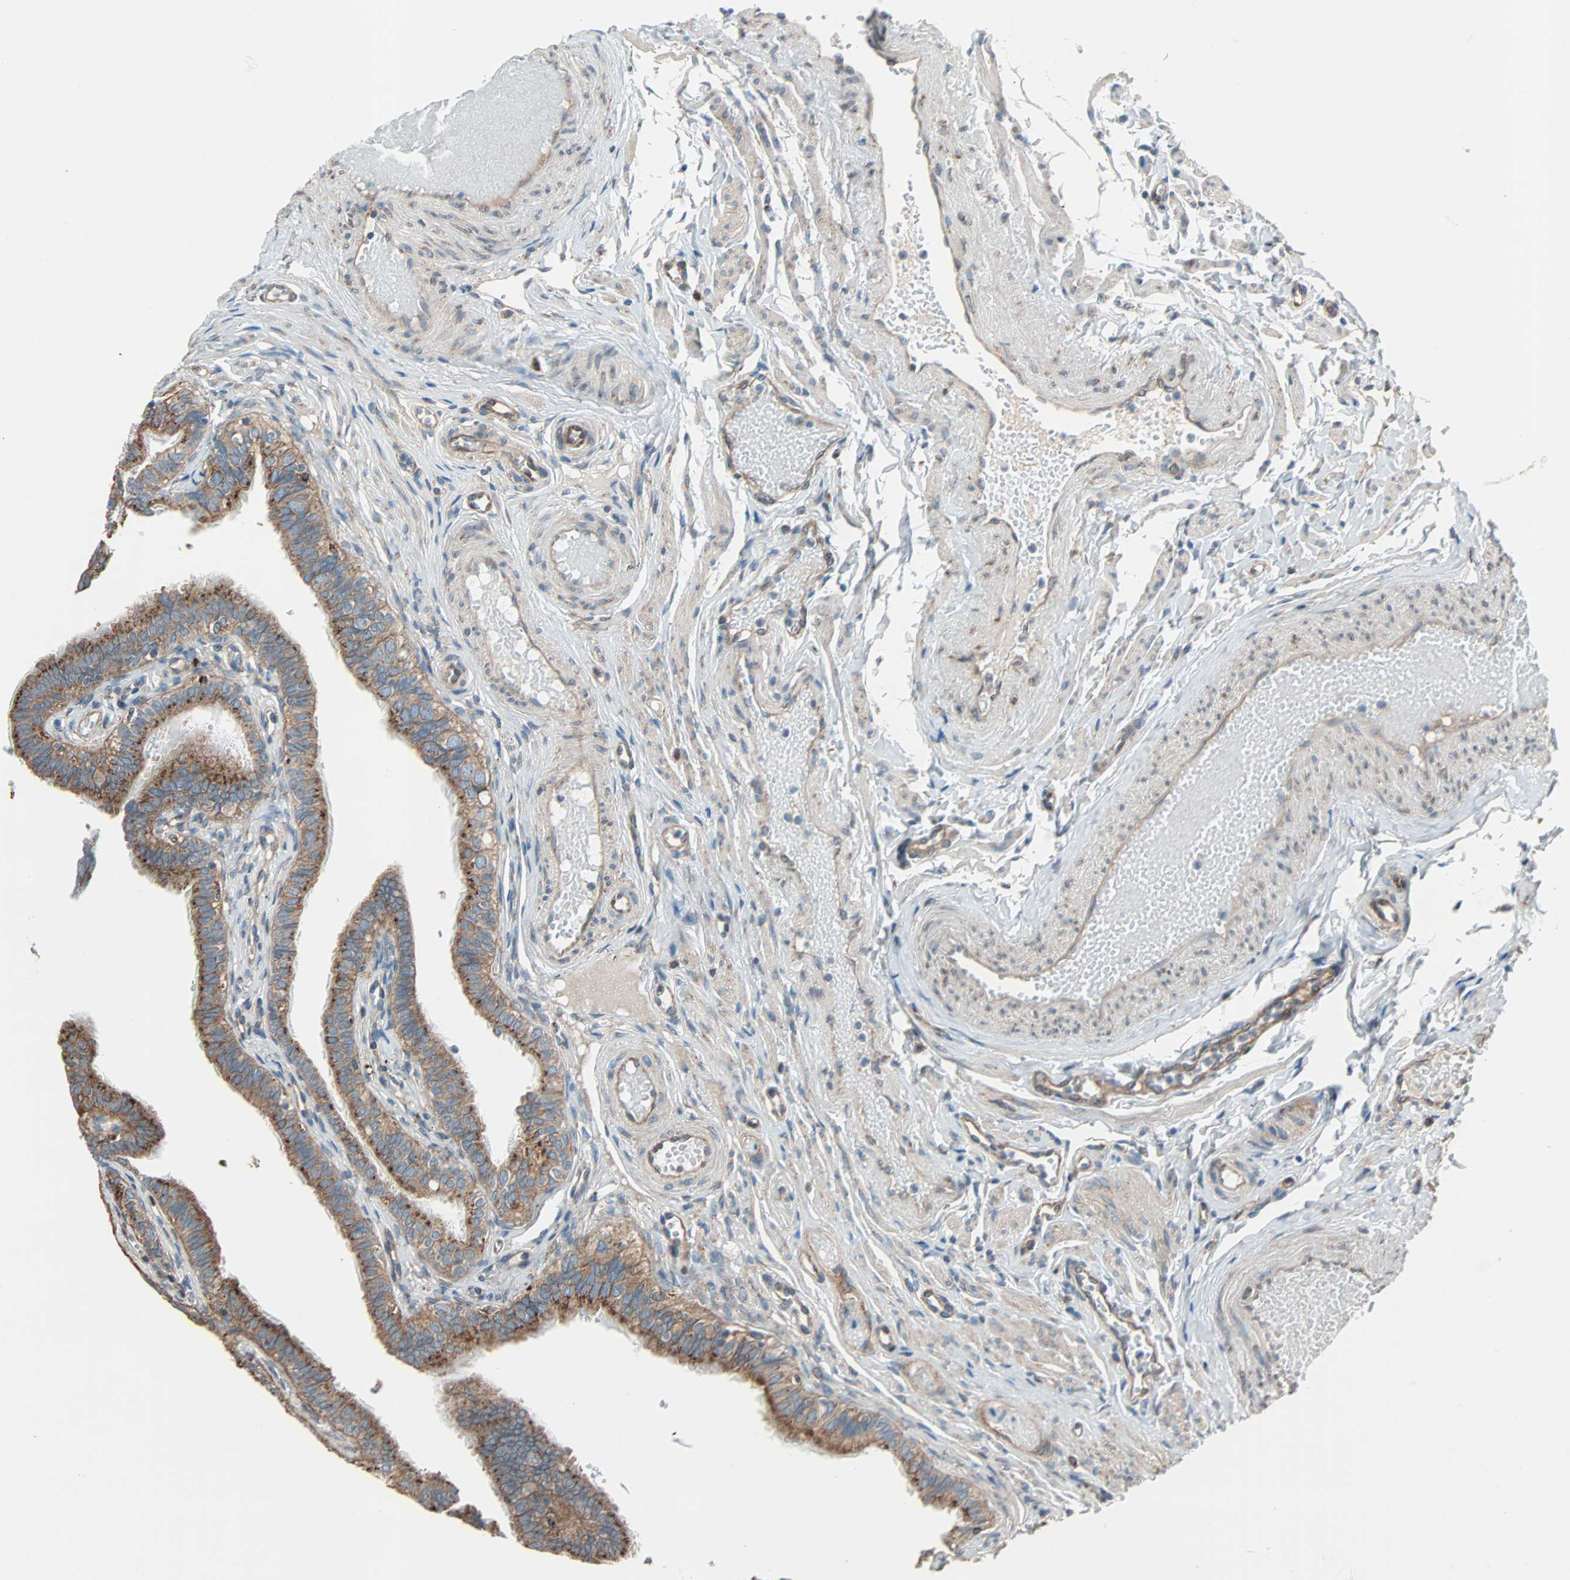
{"staining": {"intensity": "moderate", "quantity": ">75%", "location": "cytoplasmic/membranous"}, "tissue": "fallopian tube", "cell_type": "Glandular cells", "image_type": "normal", "snomed": [{"axis": "morphology", "description": "Normal tissue, NOS"}, {"axis": "morphology", "description": "Dermoid, NOS"}, {"axis": "topography", "description": "Fallopian tube"}], "caption": "This image reveals unremarkable fallopian tube stained with immunohistochemistry to label a protein in brown. The cytoplasmic/membranous of glandular cells show moderate positivity for the protein. Nuclei are counter-stained blue.", "gene": "PHYH", "patient": {"sex": "female", "age": 33}}